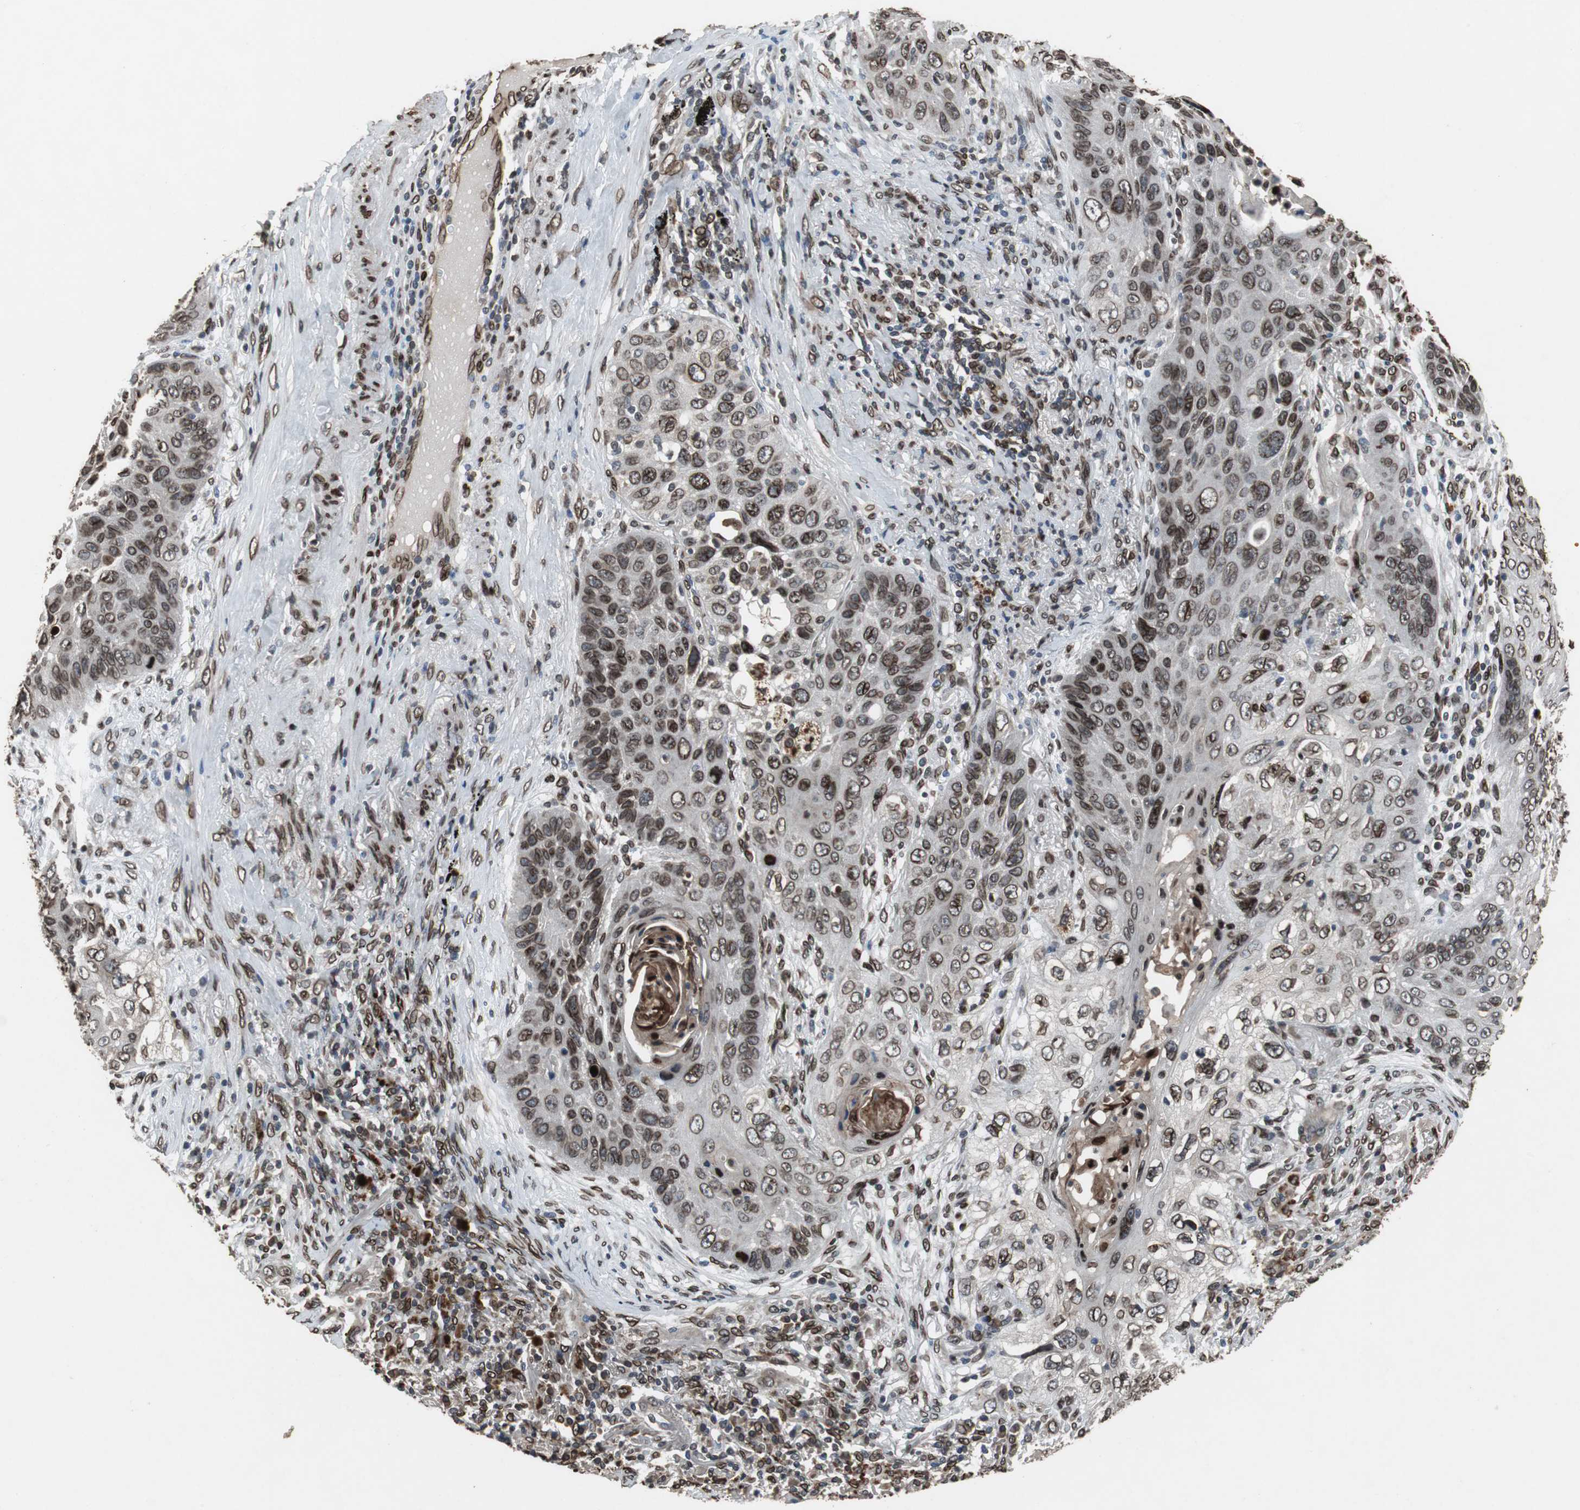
{"staining": {"intensity": "strong", "quantity": ">75%", "location": "cytoplasmic/membranous,nuclear"}, "tissue": "lung cancer", "cell_type": "Tumor cells", "image_type": "cancer", "snomed": [{"axis": "morphology", "description": "Squamous cell carcinoma, NOS"}, {"axis": "topography", "description": "Lung"}], "caption": "Immunohistochemical staining of human lung cancer exhibits strong cytoplasmic/membranous and nuclear protein expression in approximately >75% of tumor cells.", "gene": "LMNA", "patient": {"sex": "female", "age": 67}}